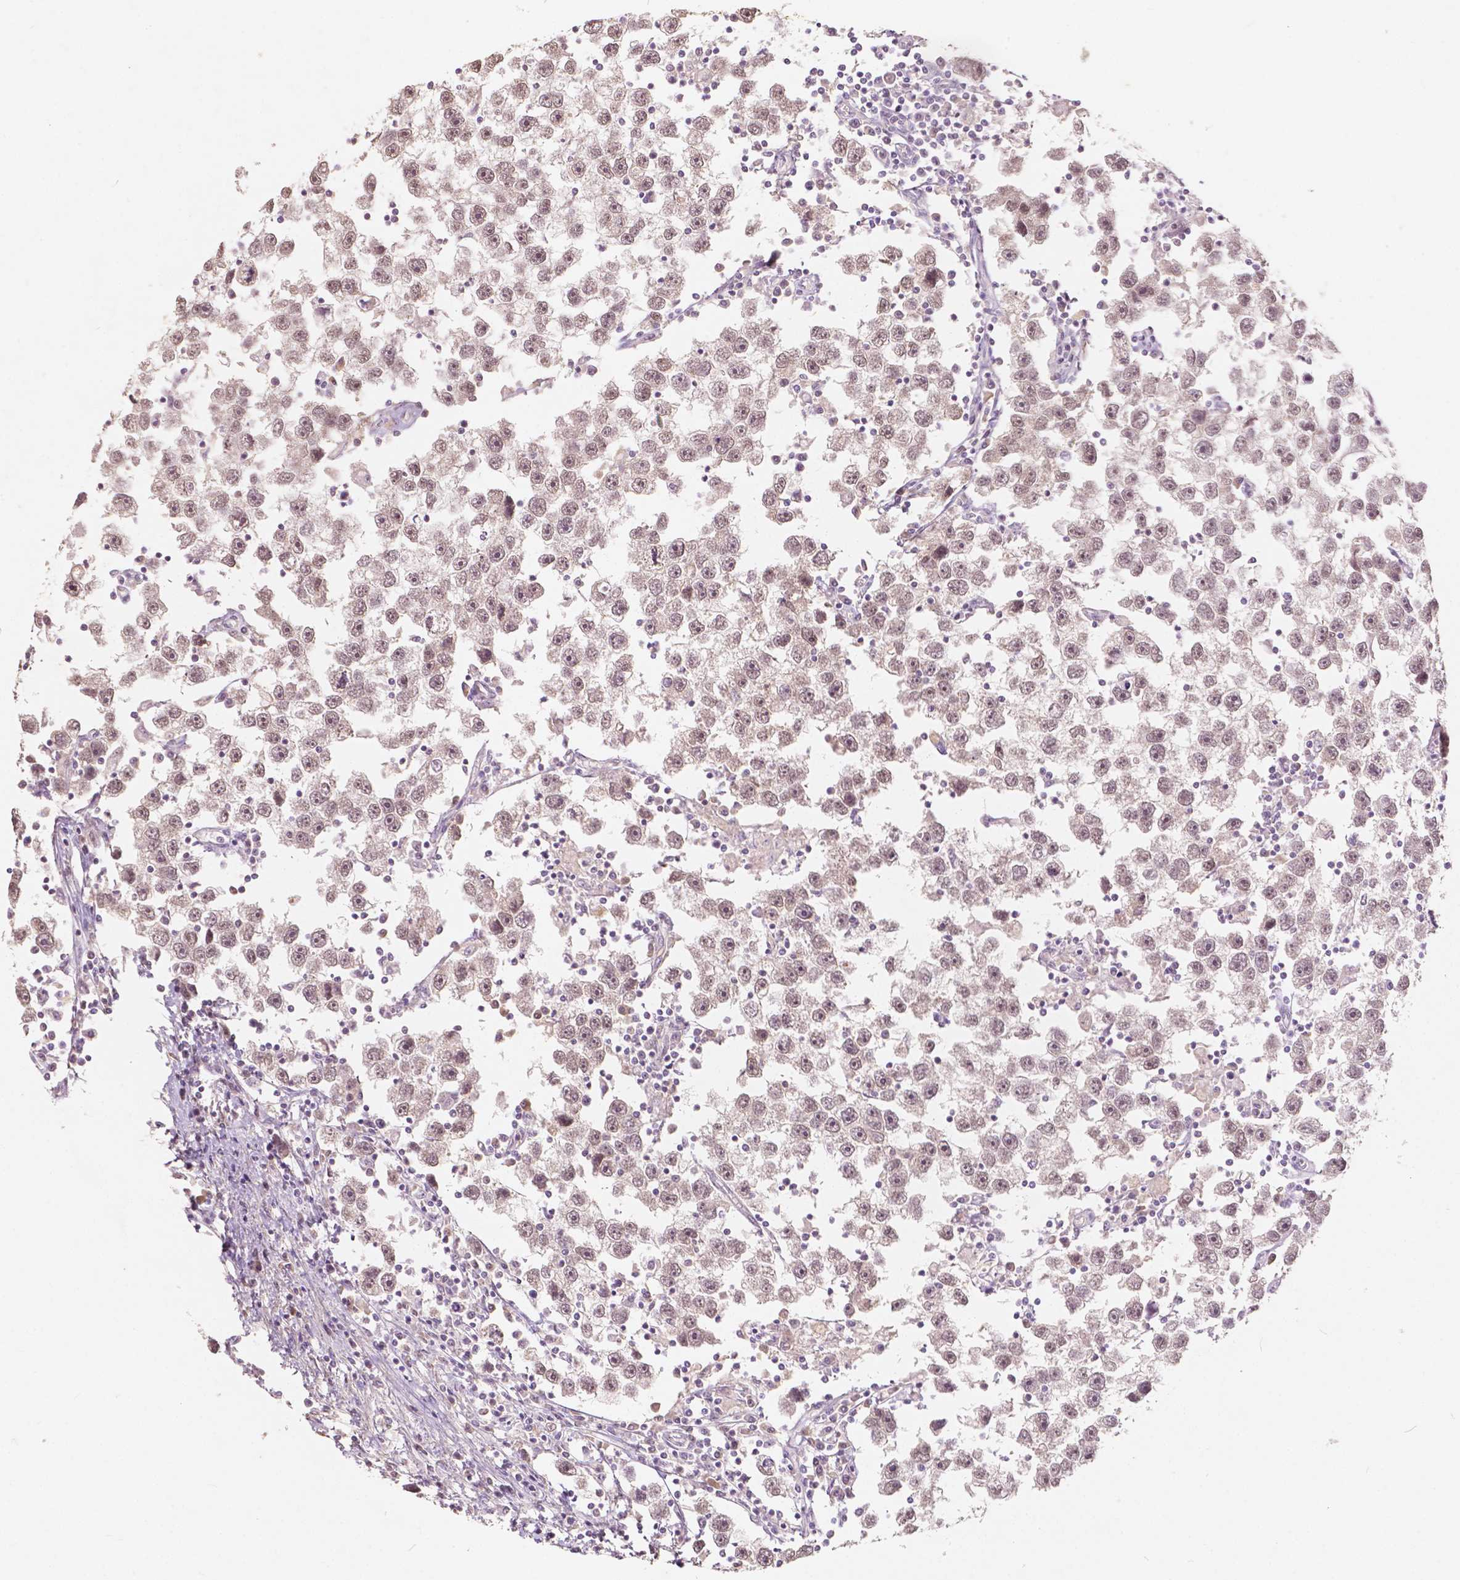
{"staining": {"intensity": "moderate", "quantity": ">75%", "location": "nuclear"}, "tissue": "testis cancer", "cell_type": "Tumor cells", "image_type": "cancer", "snomed": [{"axis": "morphology", "description": "Seminoma, NOS"}, {"axis": "topography", "description": "Testis"}], "caption": "About >75% of tumor cells in human seminoma (testis) show moderate nuclear protein staining as visualized by brown immunohistochemical staining.", "gene": "SOX15", "patient": {"sex": "male", "age": 30}}